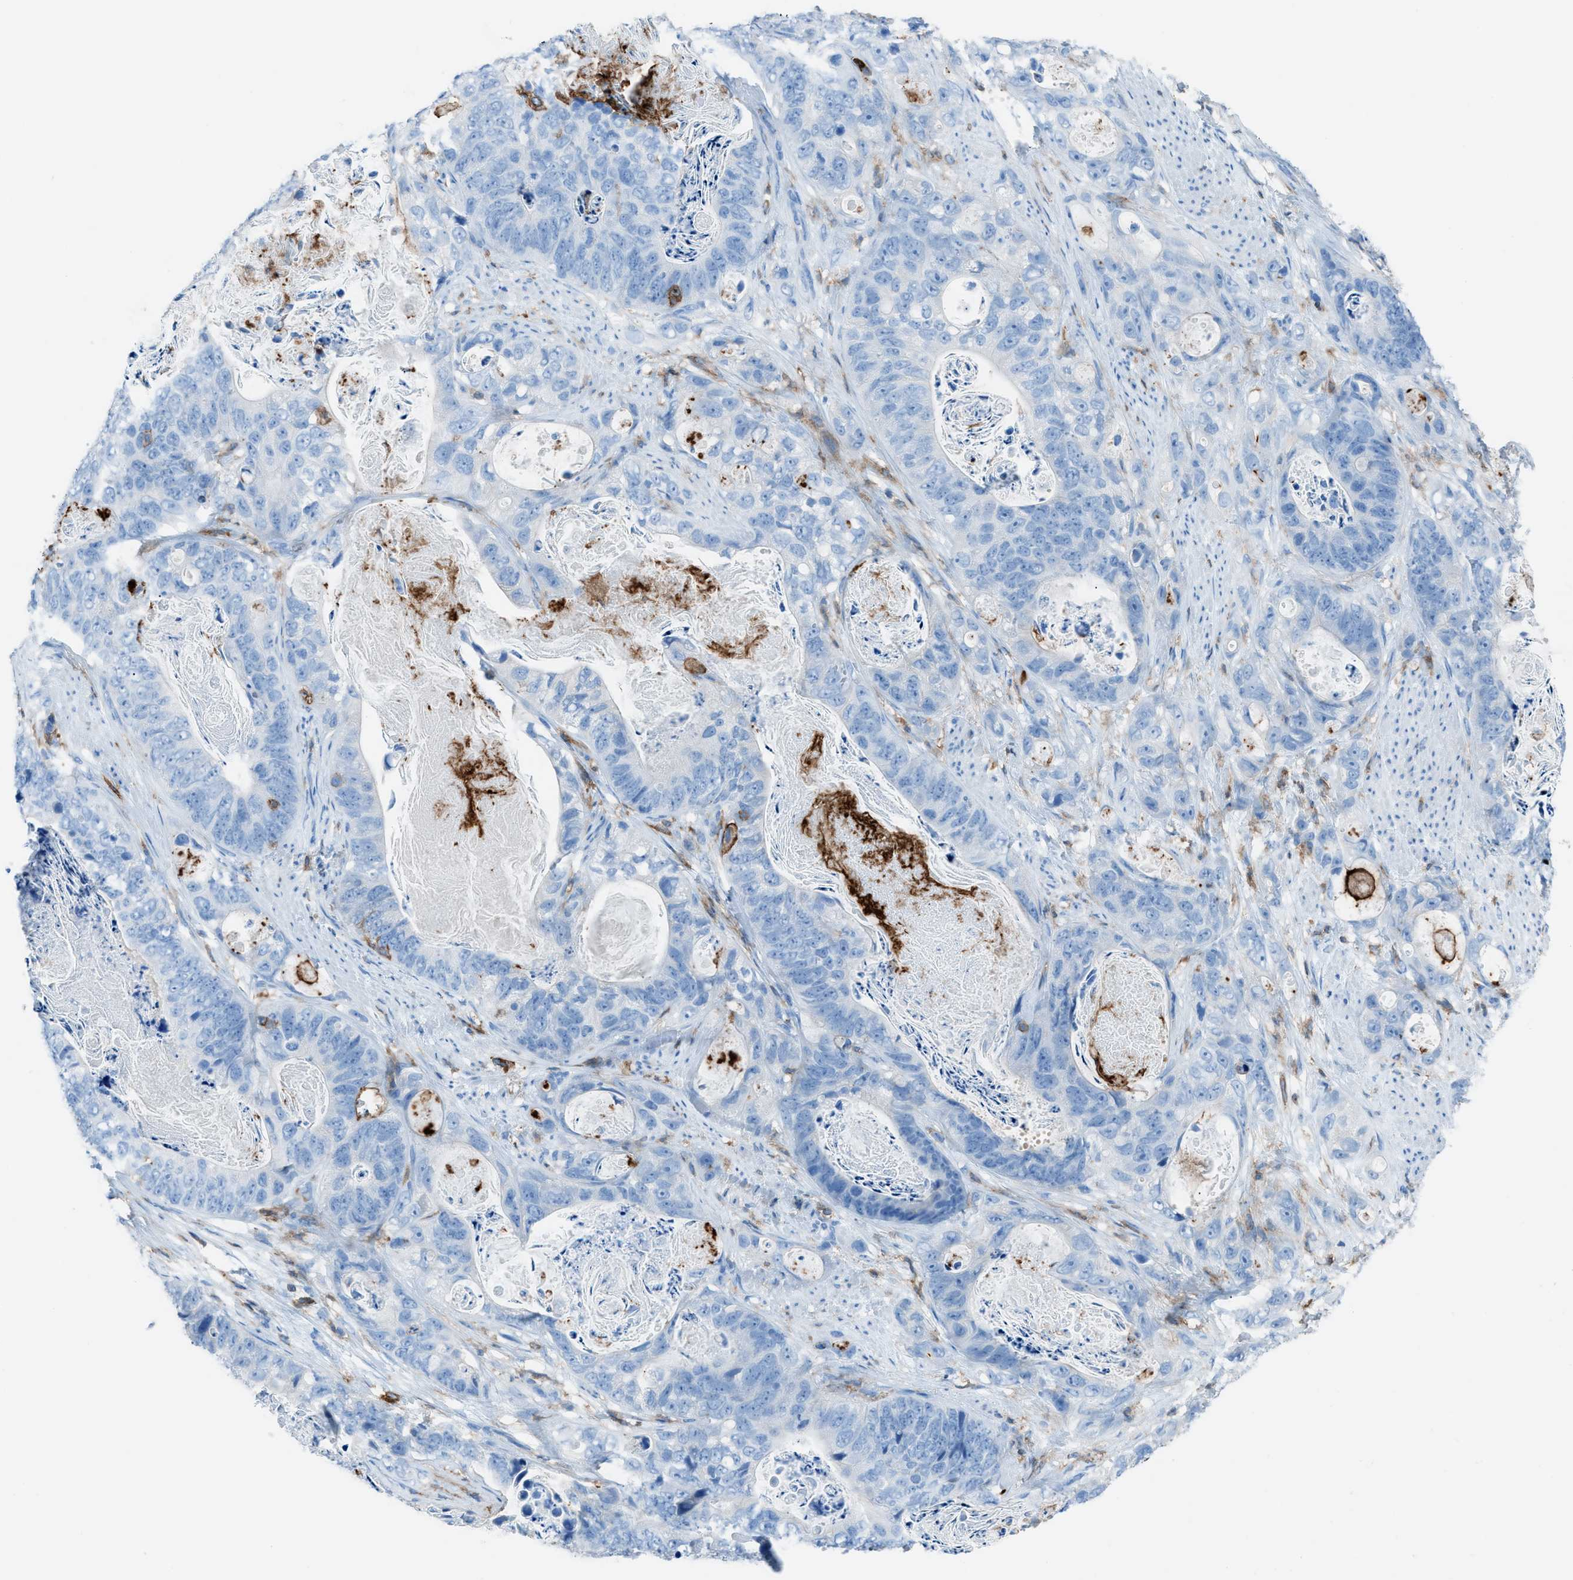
{"staining": {"intensity": "negative", "quantity": "none", "location": "none"}, "tissue": "stomach cancer", "cell_type": "Tumor cells", "image_type": "cancer", "snomed": [{"axis": "morphology", "description": "Adenocarcinoma, NOS"}, {"axis": "topography", "description": "Stomach"}], "caption": "An immunohistochemistry (IHC) micrograph of stomach cancer is shown. There is no staining in tumor cells of stomach cancer. (Immunohistochemistry, brightfield microscopy, high magnification).", "gene": "ITGB2", "patient": {"sex": "female", "age": 89}}